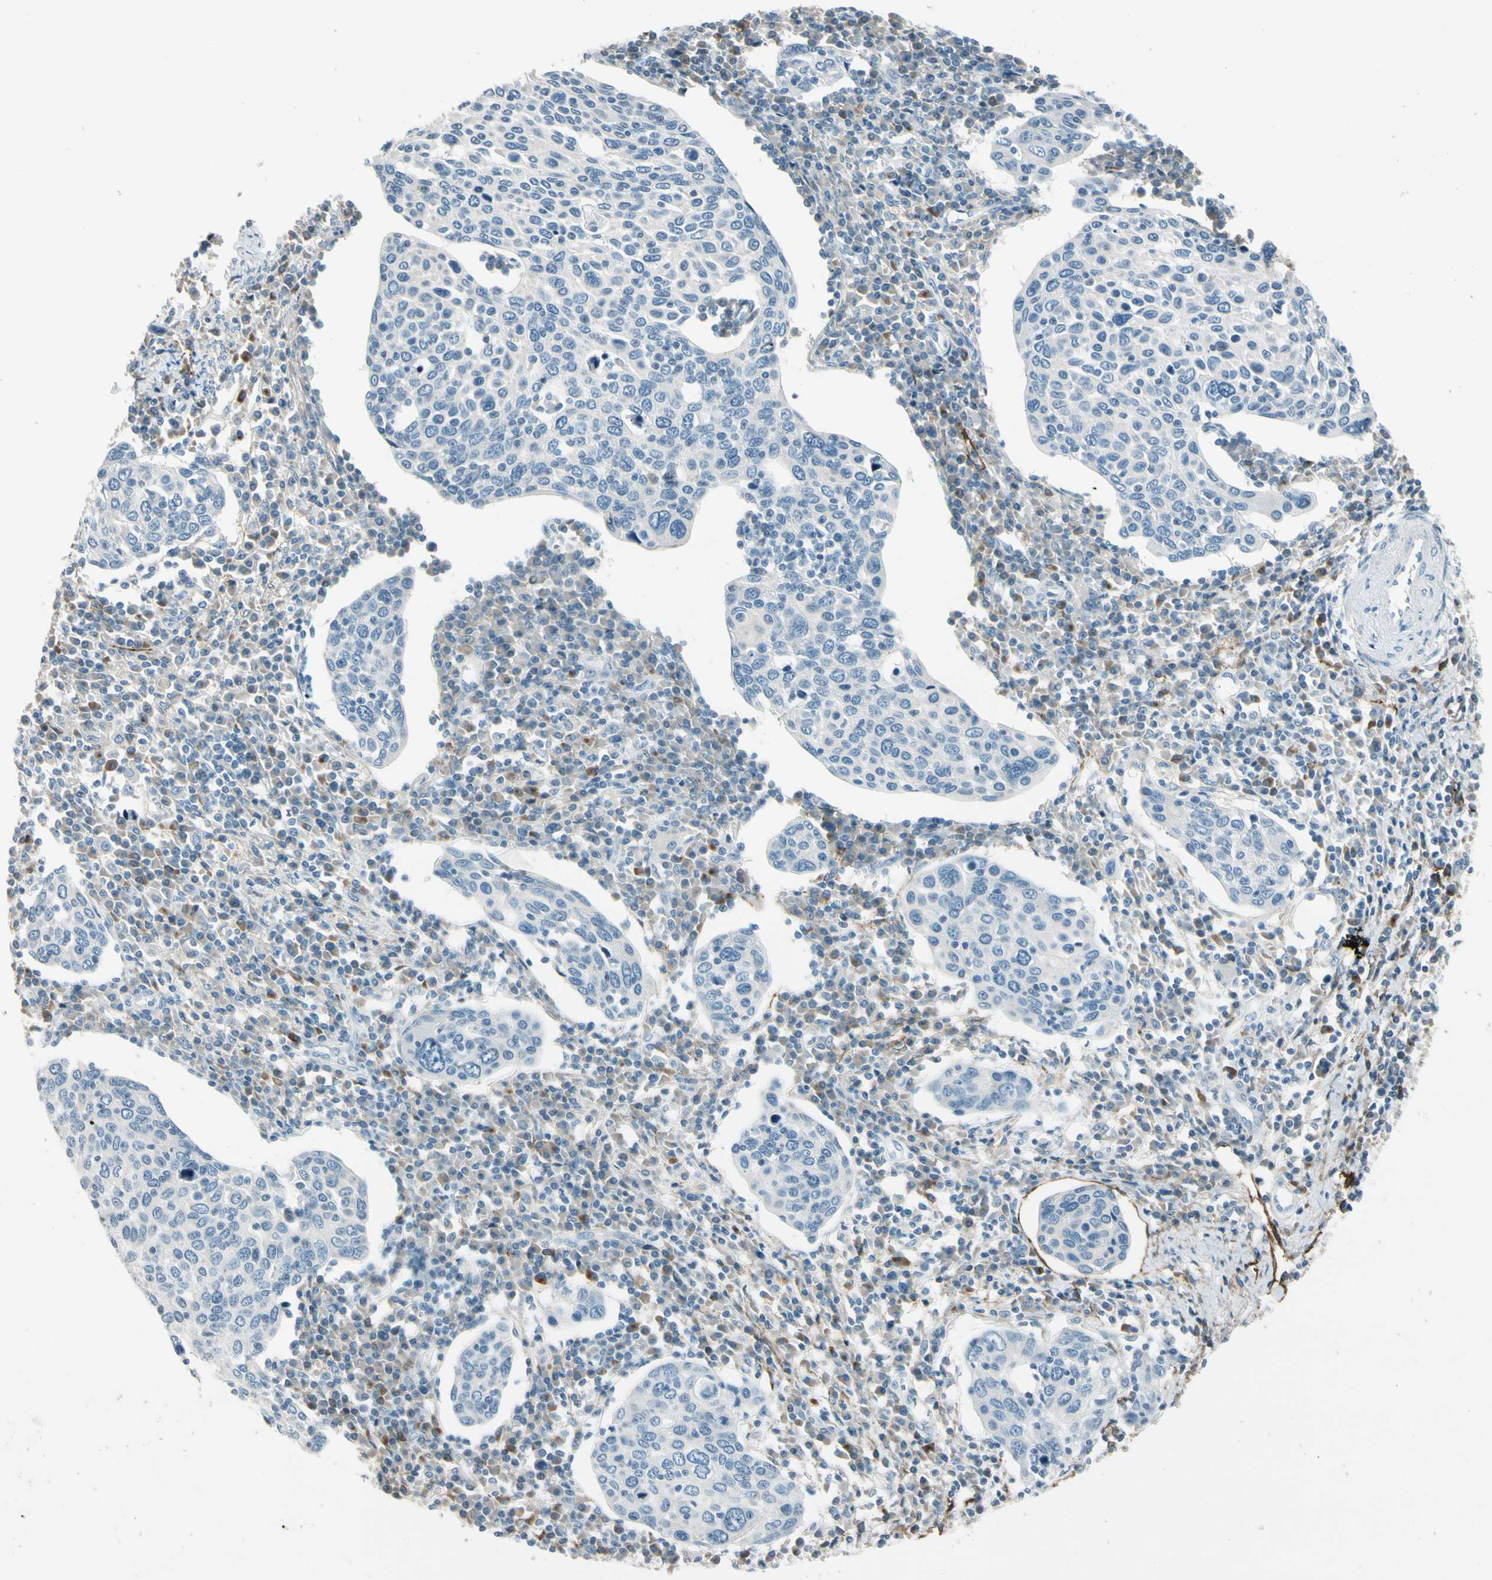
{"staining": {"intensity": "negative", "quantity": "none", "location": "none"}, "tissue": "cervical cancer", "cell_type": "Tumor cells", "image_type": "cancer", "snomed": [{"axis": "morphology", "description": "Squamous cell carcinoma, NOS"}, {"axis": "topography", "description": "Cervix"}], "caption": "An immunohistochemistry image of squamous cell carcinoma (cervical) is shown. There is no staining in tumor cells of squamous cell carcinoma (cervical).", "gene": "PDPN", "patient": {"sex": "female", "age": 40}}